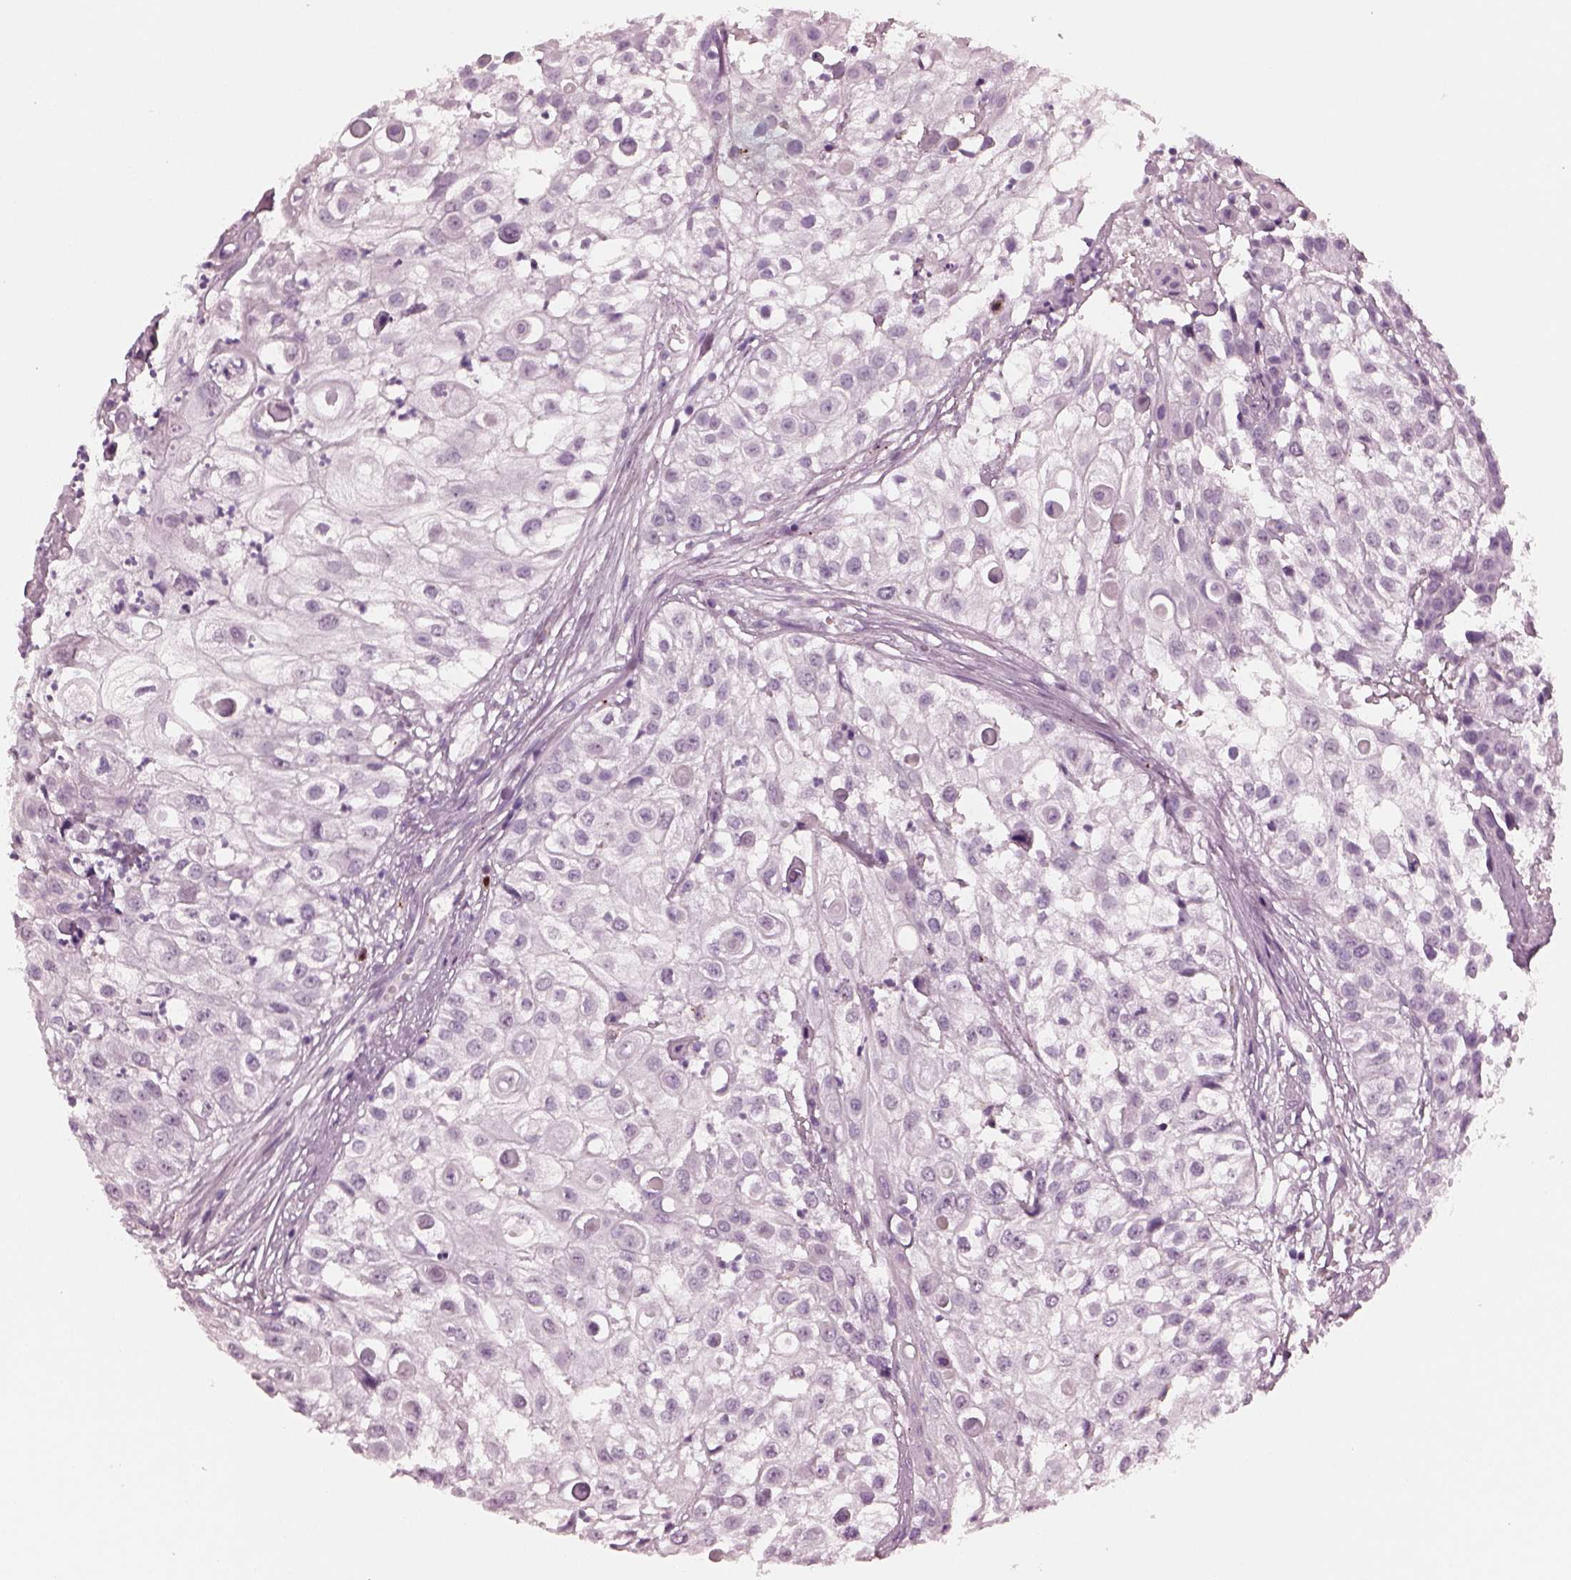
{"staining": {"intensity": "negative", "quantity": "none", "location": "none"}, "tissue": "urothelial cancer", "cell_type": "Tumor cells", "image_type": "cancer", "snomed": [{"axis": "morphology", "description": "Urothelial carcinoma, High grade"}, {"axis": "topography", "description": "Urinary bladder"}], "caption": "A high-resolution image shows immunohistochemistry staining of urothelial carcinoma (high-grade), which shows no significant staining in tumor cells.", "gene": "SLAMF8", "patient": {"sex": "female", "age": 79}}